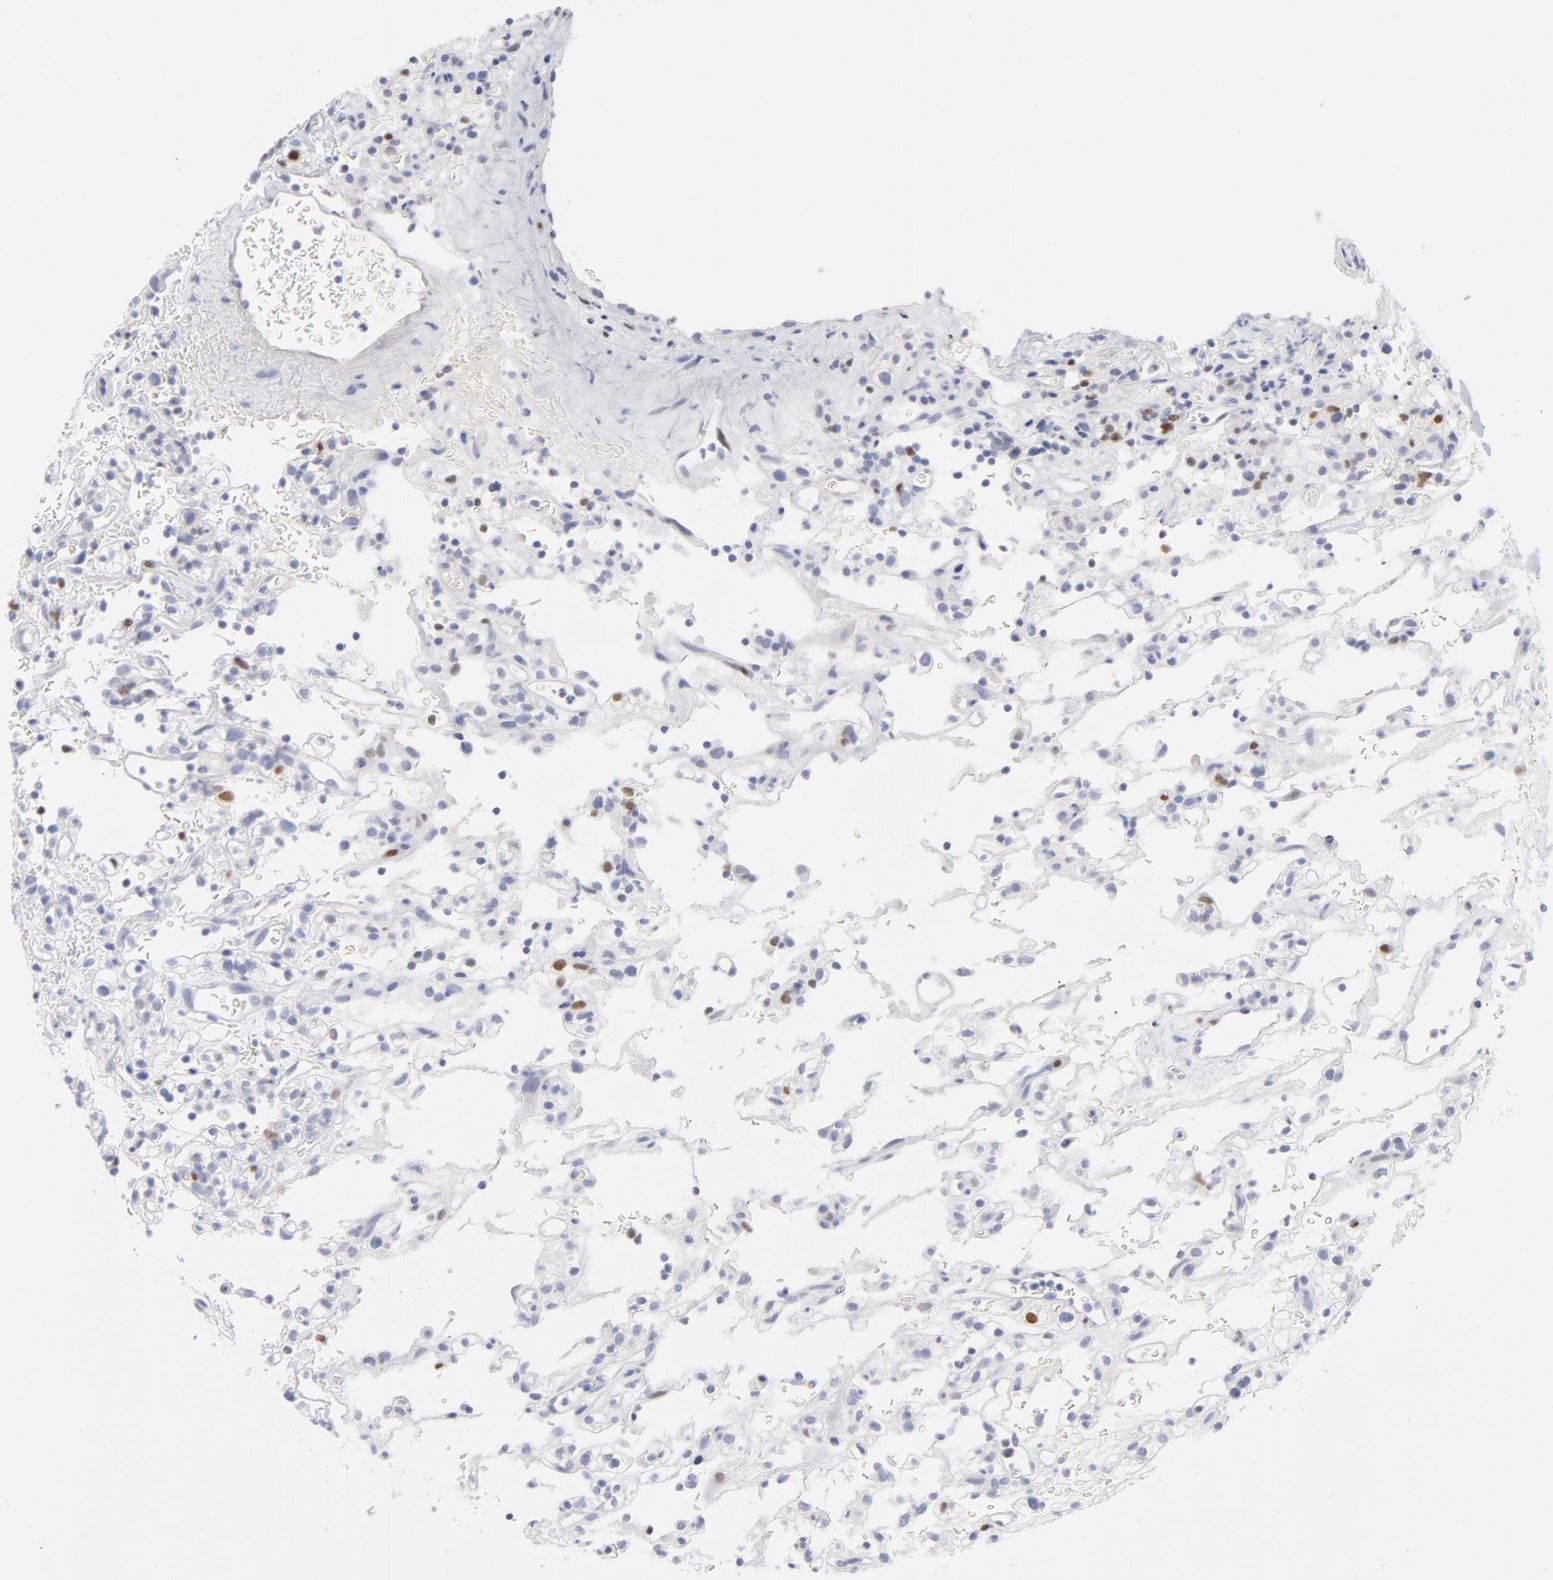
{"staining": {"intensity": "moderate", "quantity": "<25%", "location": "nuclear"}, "tissue": "renal cancer", "cell_type": "Tumor cells", "image_type": "cancer", "snomed": [{"axis": "morphology", "description": "Normal tissue, NOS"}, {"axis": "morphology", "description": "Adenocarcinoma, NOS"}, {"axis": "topography", "description": "Kidney"}], "caption": "There is low levels of moderate nuclear positivity in tumor cells of renal cancer (adenocarcinoma), as demonstrated by immunohistochemical staining (brown color).", "gene": "MCM7", "patient": {"sex": "female", "age": 72}}